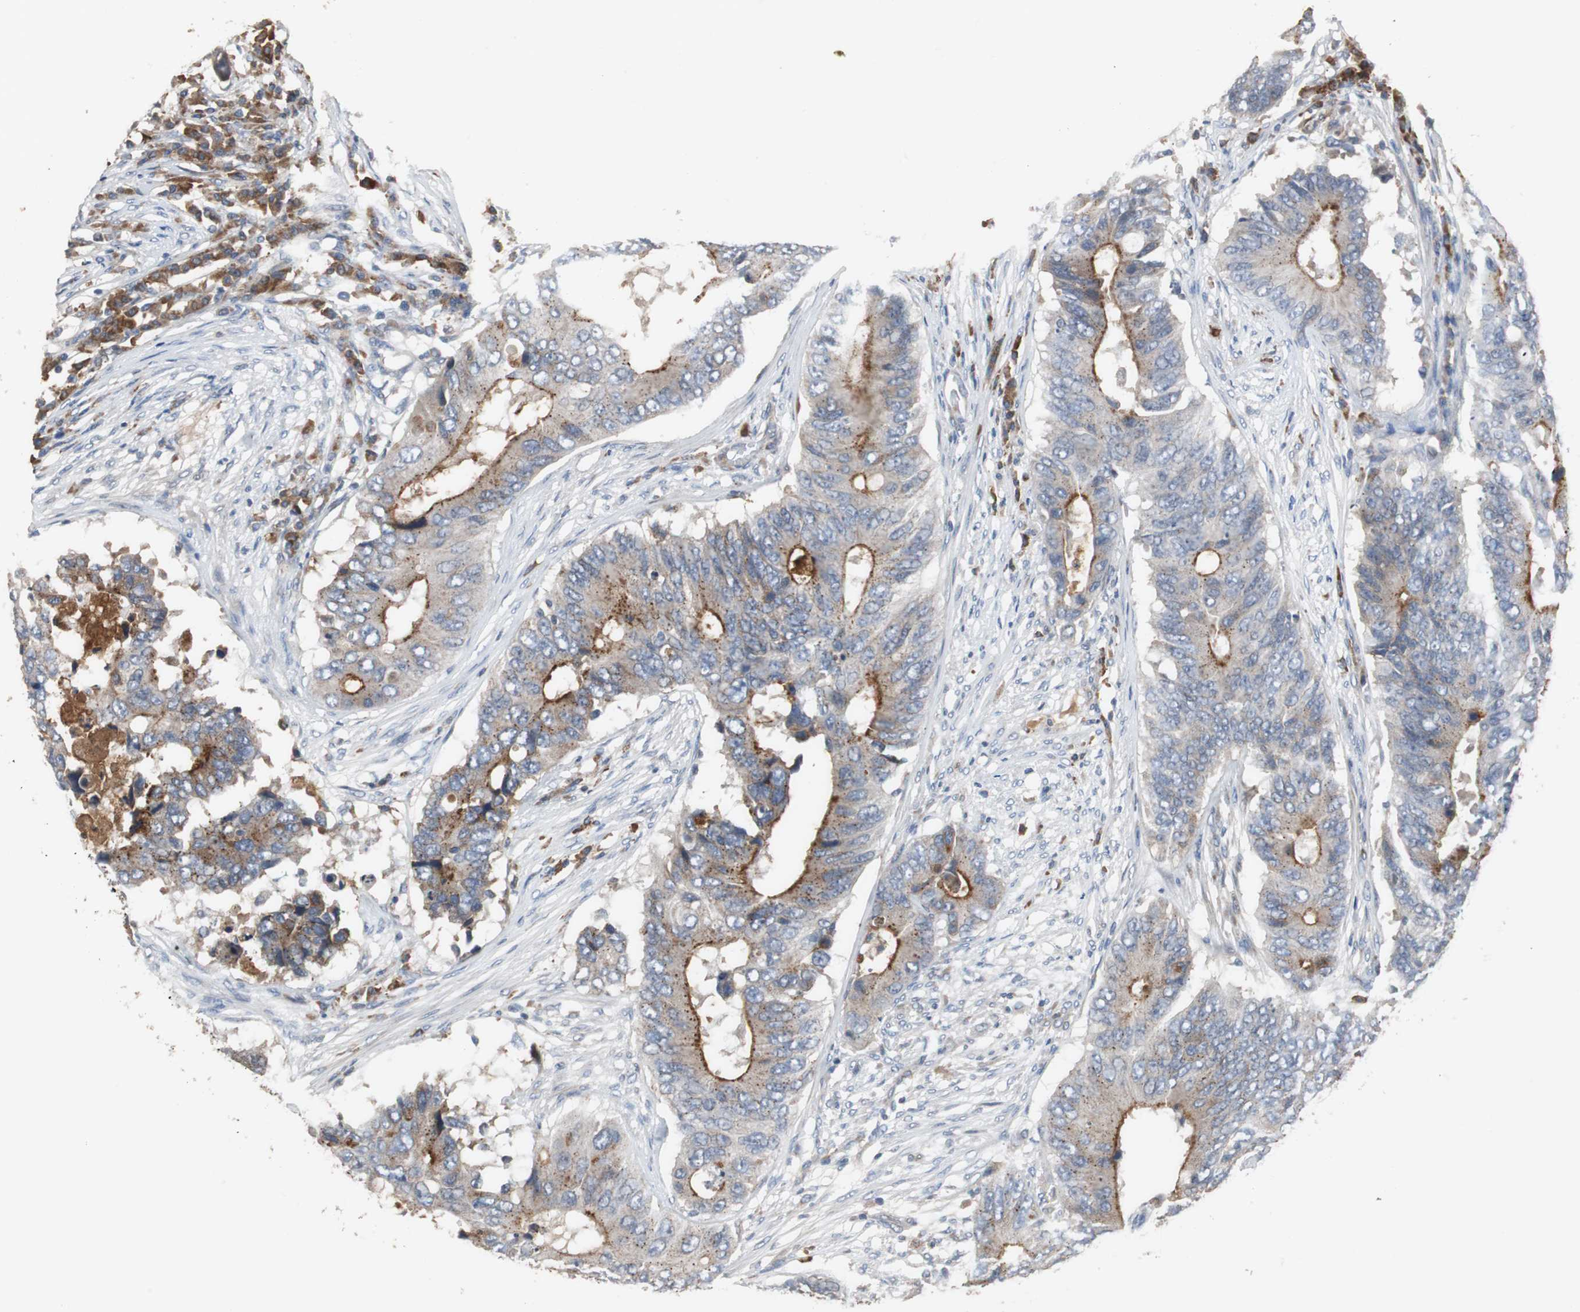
{"staining": {"intensity": "weak", "quantity": "25%-75%", "location": "cytoplasmic/membranous"}, "tissue": "colorectal cancer", "cell_type": "Tumor cells", "image_type": "cancer", "snomed": [{"axis": "morphology", "description": "Adenocarcinoma, NOS"}, {"axis": "topography", "description": "Colon"}], "caption": "This histopathology image displays immunohistochemistry (IHC) staining of human colorectal cancer, with low weak cytoplasmic/membranous positivity in about 25%-75% of tumor cells.", "gene": "SORT1", "patient": {"sex": "male", "age": 71}}